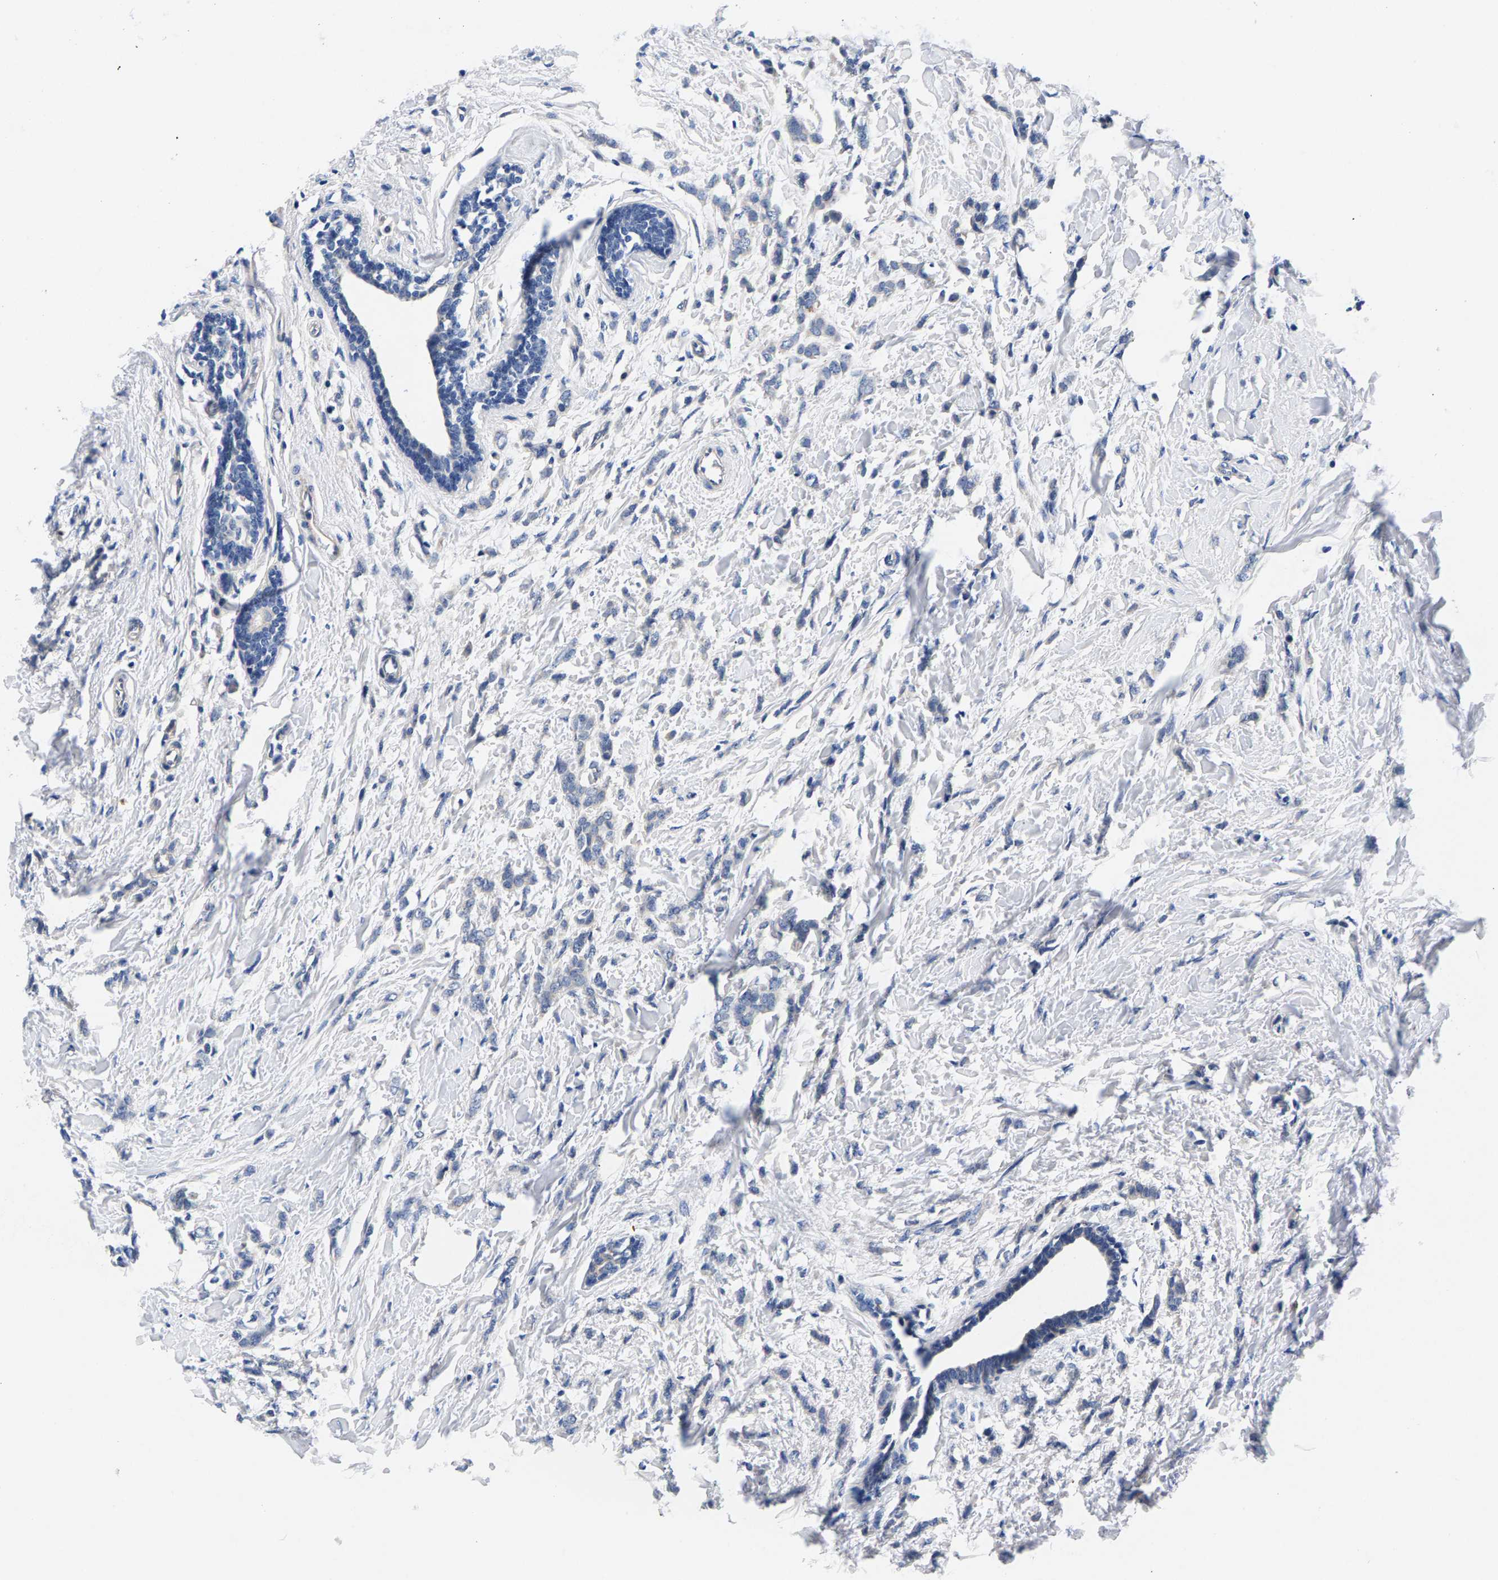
{"staining": {"intensity": "negative", "quantity": "none", "location": "none"}, "tissue": "breast cancer", "cell_type": "Tumor cells", "image_type": "cancer", "snomed": [{"axis": "morphology", "description": "Lobular carcinoma, in situ"}, {"axis": "morphology", "description": "Lobular carcinoma"}, {"axis": "topography", "description": "Breast"}], "caption": "A high-resolution histopathology image shows immunohistochemistry (IHC) staining of breast lobular carcinoma in situ, which displays no significant staining in tumor cells. (DAB immunohistochemistry (IHC) visualized using brightfield microscopy, high magnification).", "gene": "P2RY4", "patient": {"sex": "female", "age": 41}}